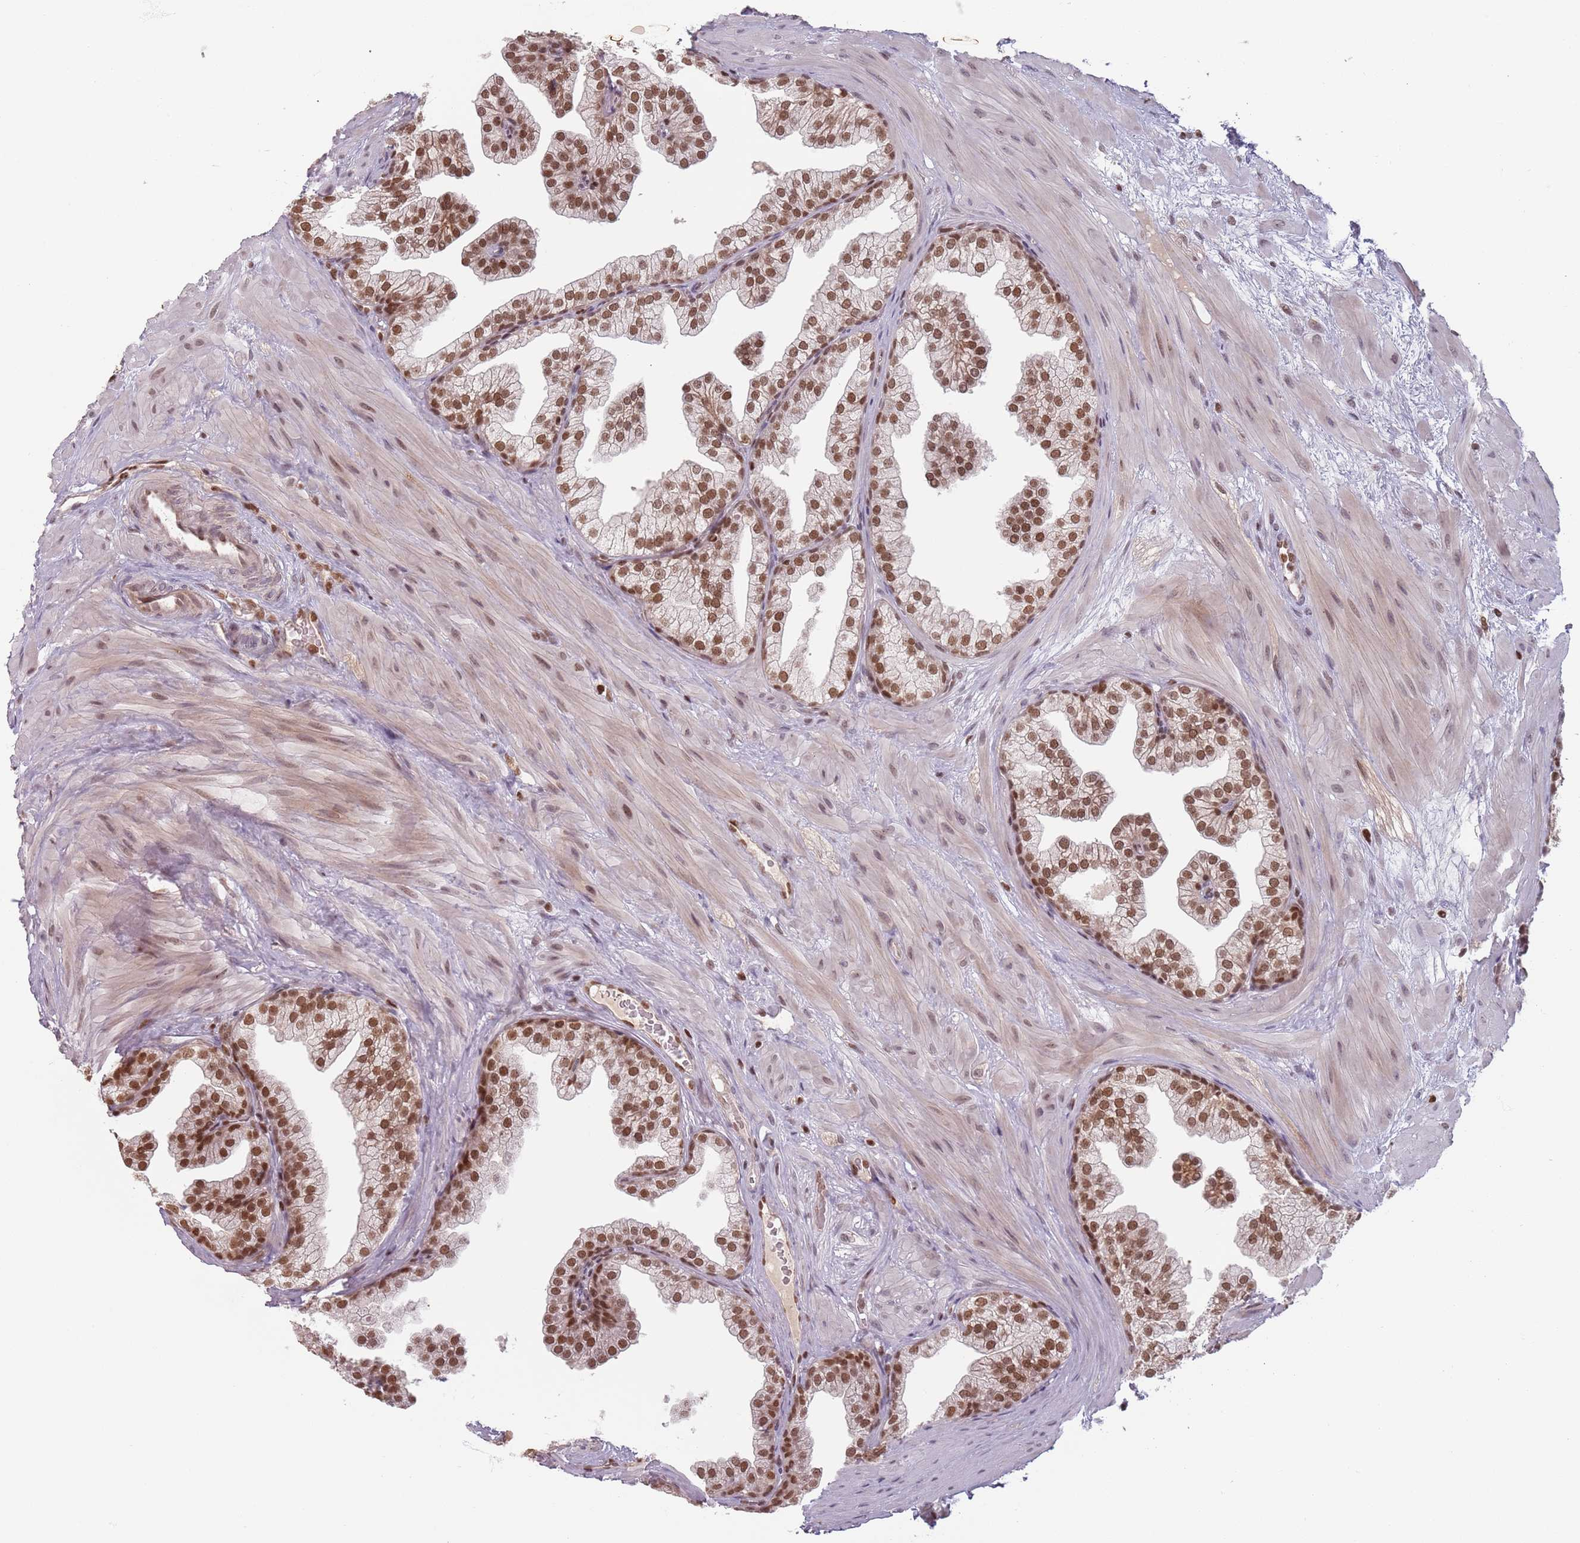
{"staining": {"intensity": "strong", "quantity": ">75%", "location": "nuclear"}, "tissue": "prostate", "cell_type": "Glandular cells", "image_type": "normal", "snomed": [{"axis": "morphology", "description": "Normal tissue, NOS"}, {"axis": "topography", "description": "Prostate"}], "caption": "An image of prostate stained for a protein exhibits strong nuclear brown staining in glandular cells.", "gene": "NUP50", "patient": {"sex": "male", "age": 37}}